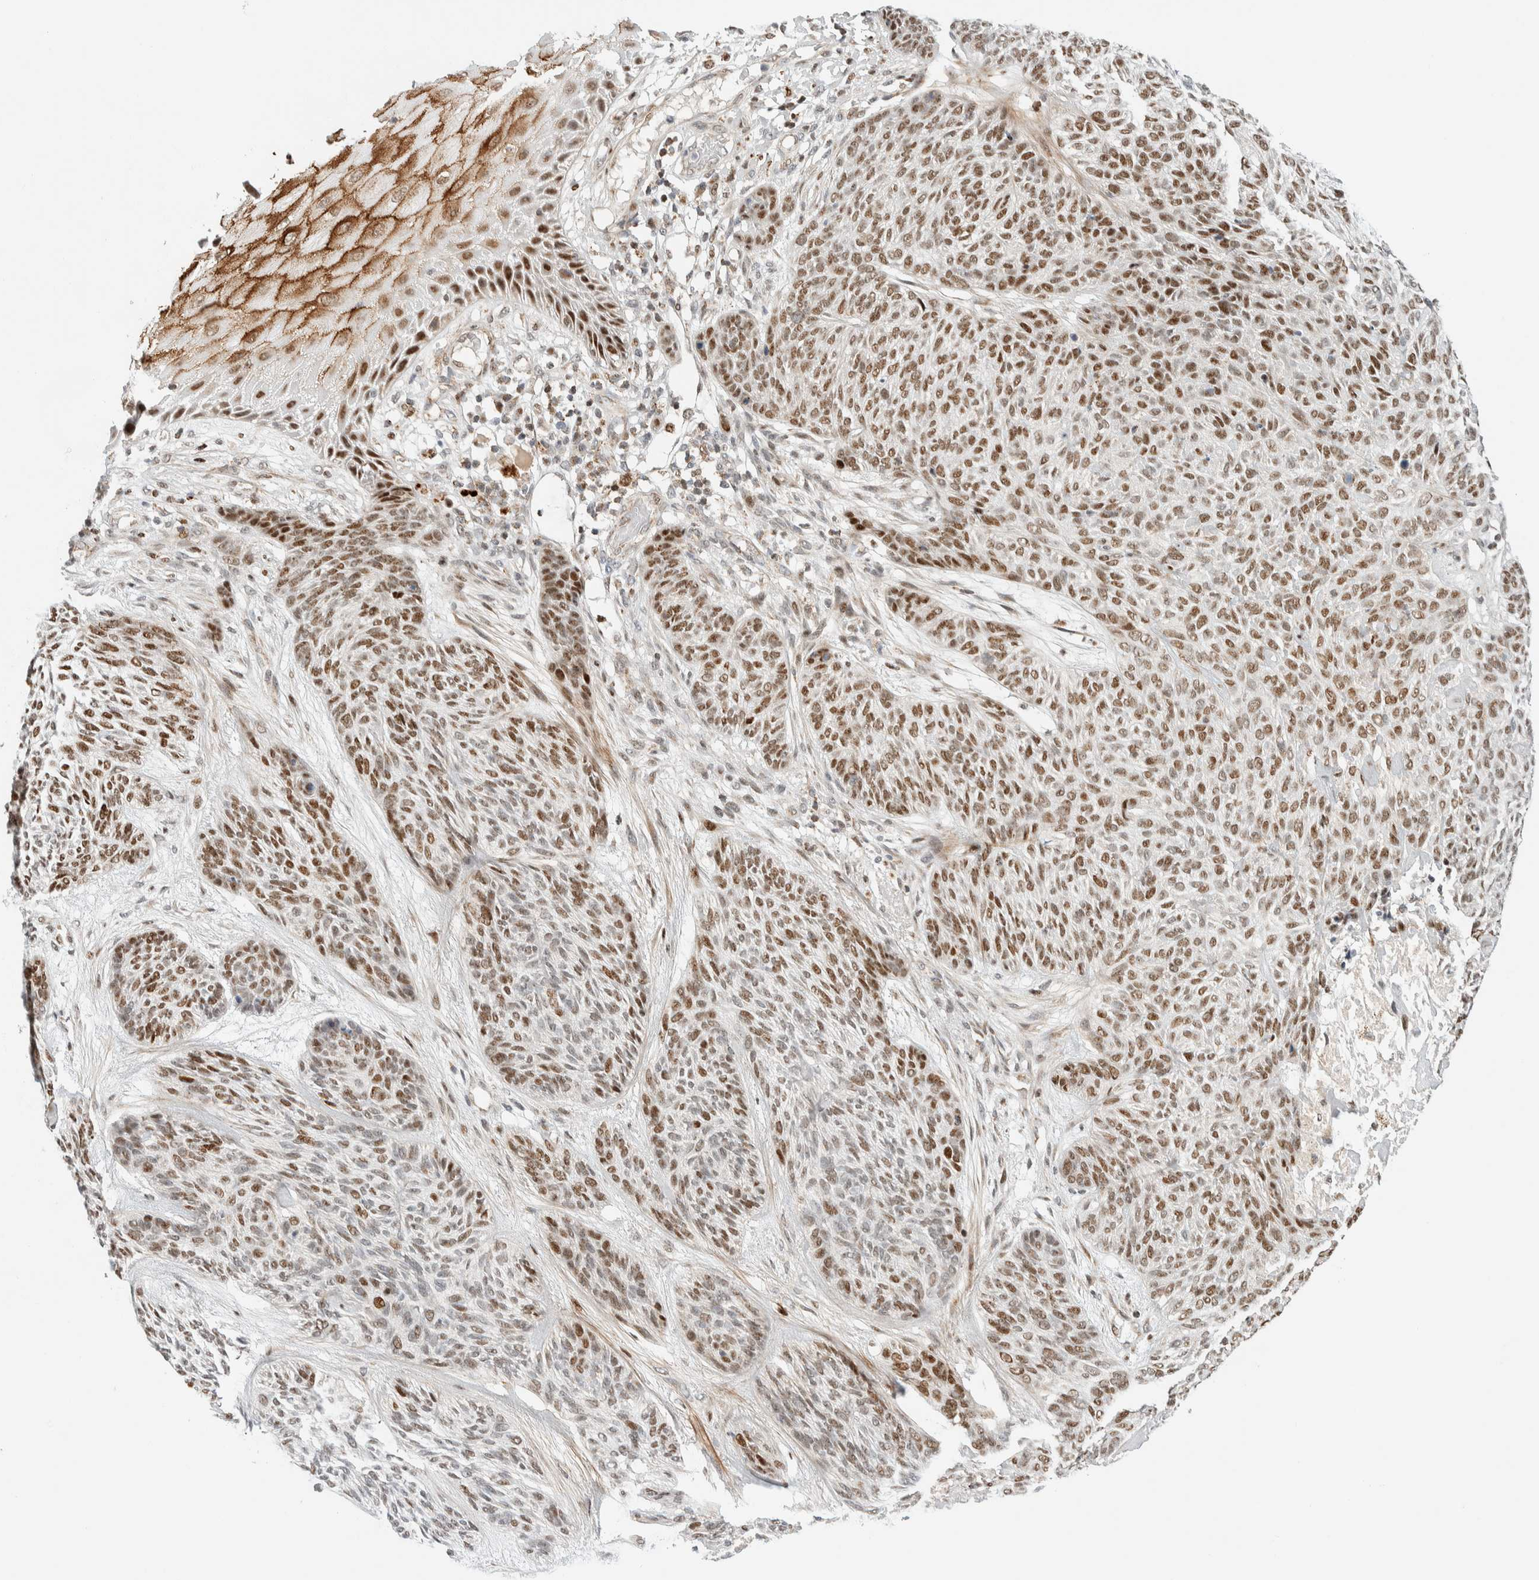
{"staining": {"intensity": "strong", "quantity": ">75%", "location": "nuclear"}, "tissue": "skin cancer", "cell_type": "Tumor cells", "image_type": "cancer", "snomed": [{"axis": "morphology", "description": "Basal cell carcinoma"}, {"axis": "topography", "description": "Skin"}], "caption": "Strong nuclear staining for a protein is appreciated in approximately >75% of tumor cells of basal cell carcinoma (skin) using IHC.", "gene": "TSPAN32", "patient": {"sex": "male", "age": 55}}